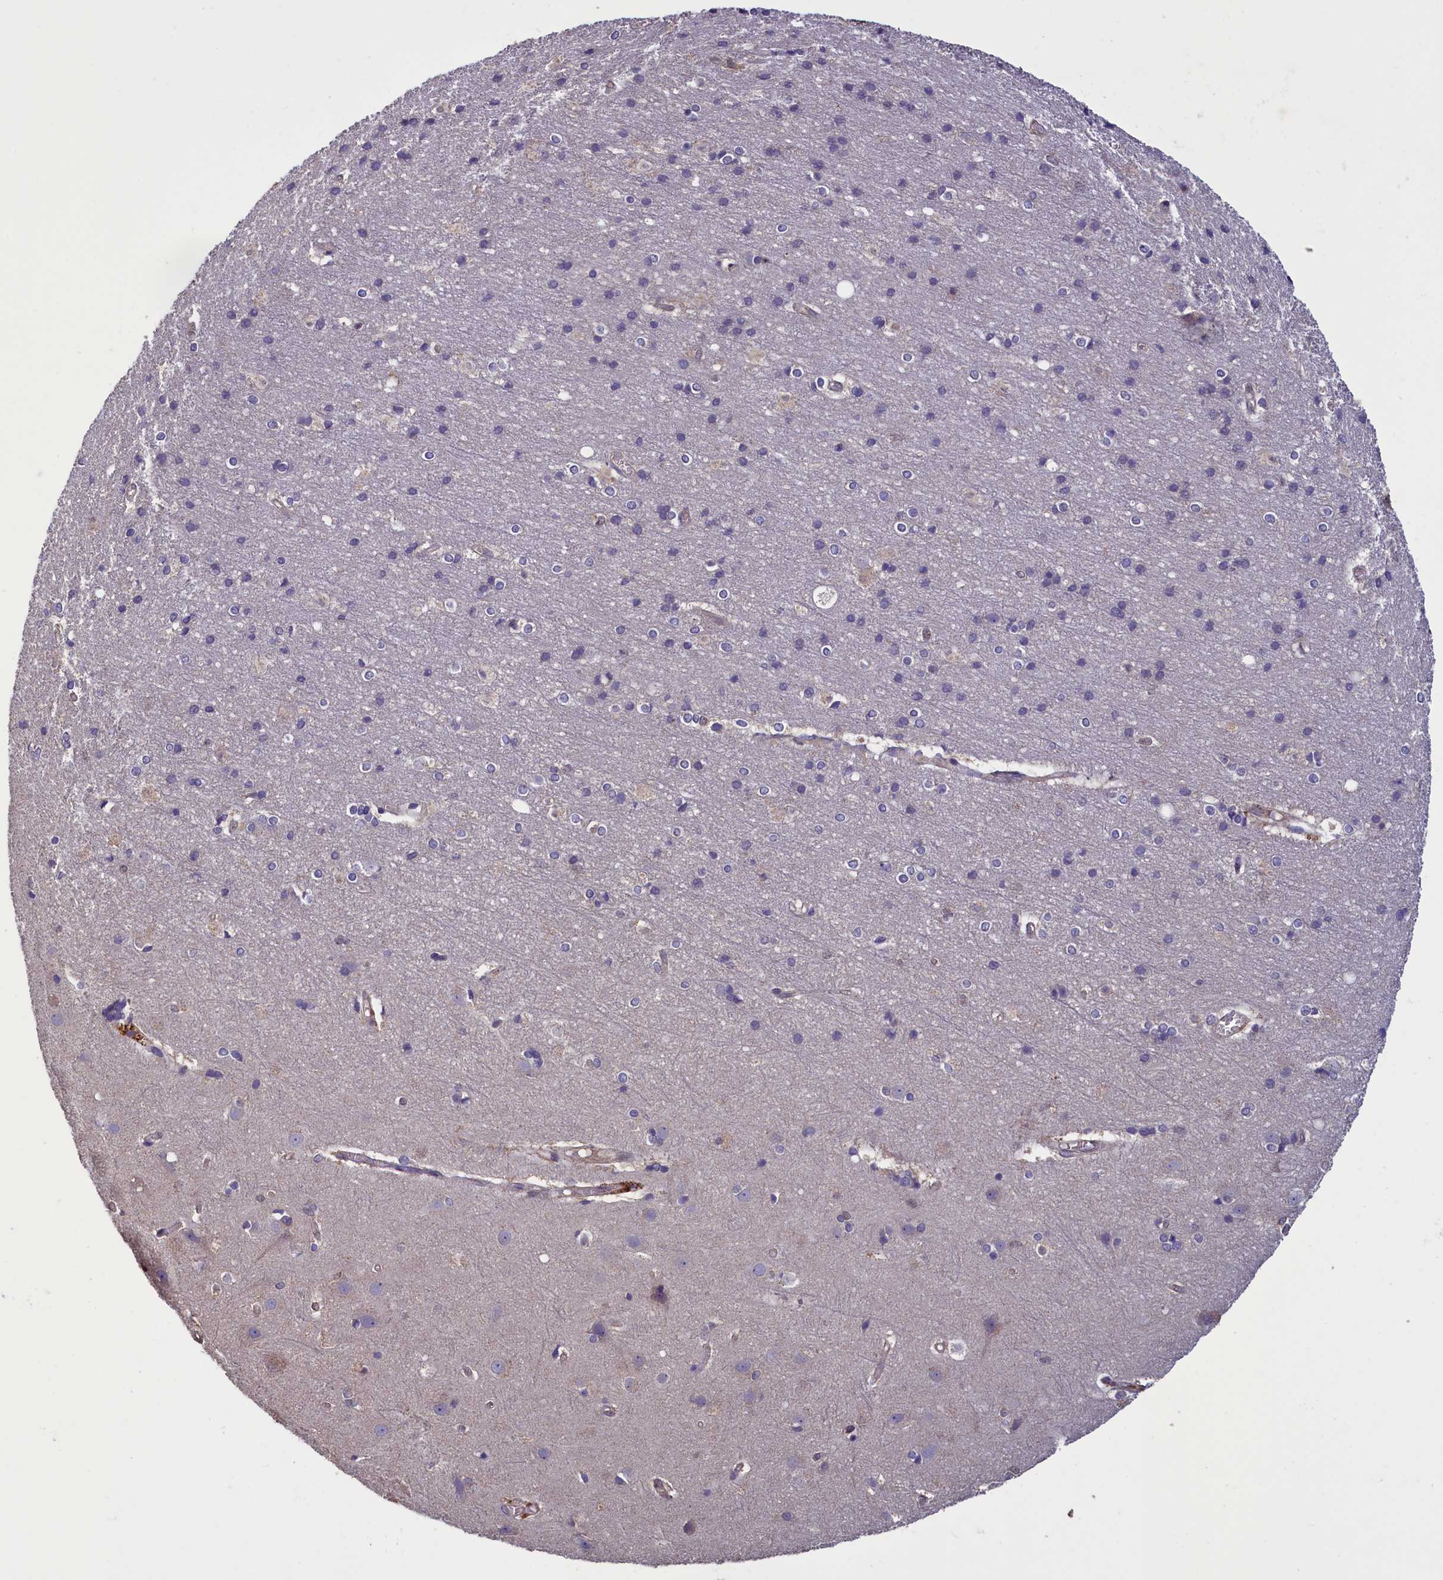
{"staining": {"intensity": "weak", "quantity": "25%-75%", "location": "cytoplasmic/membranous"}, "tissue": "cerebral cortex", "cell_type": "Endothelial cells", "image_type": "normal", "snomed": [{"axis": "morphology", "description": "Normal tissue, NOS"}, {"axis": "topography", "description": "Cerebral cortex"}], "caption": "Protein staining of benign cerebral cortex demonstrates weak cytoplasmic/membranous expression in about 25%-75% of endothelial cells.", "gene": "NUBP1", "patient": {"sex": "male", "age": 54}}